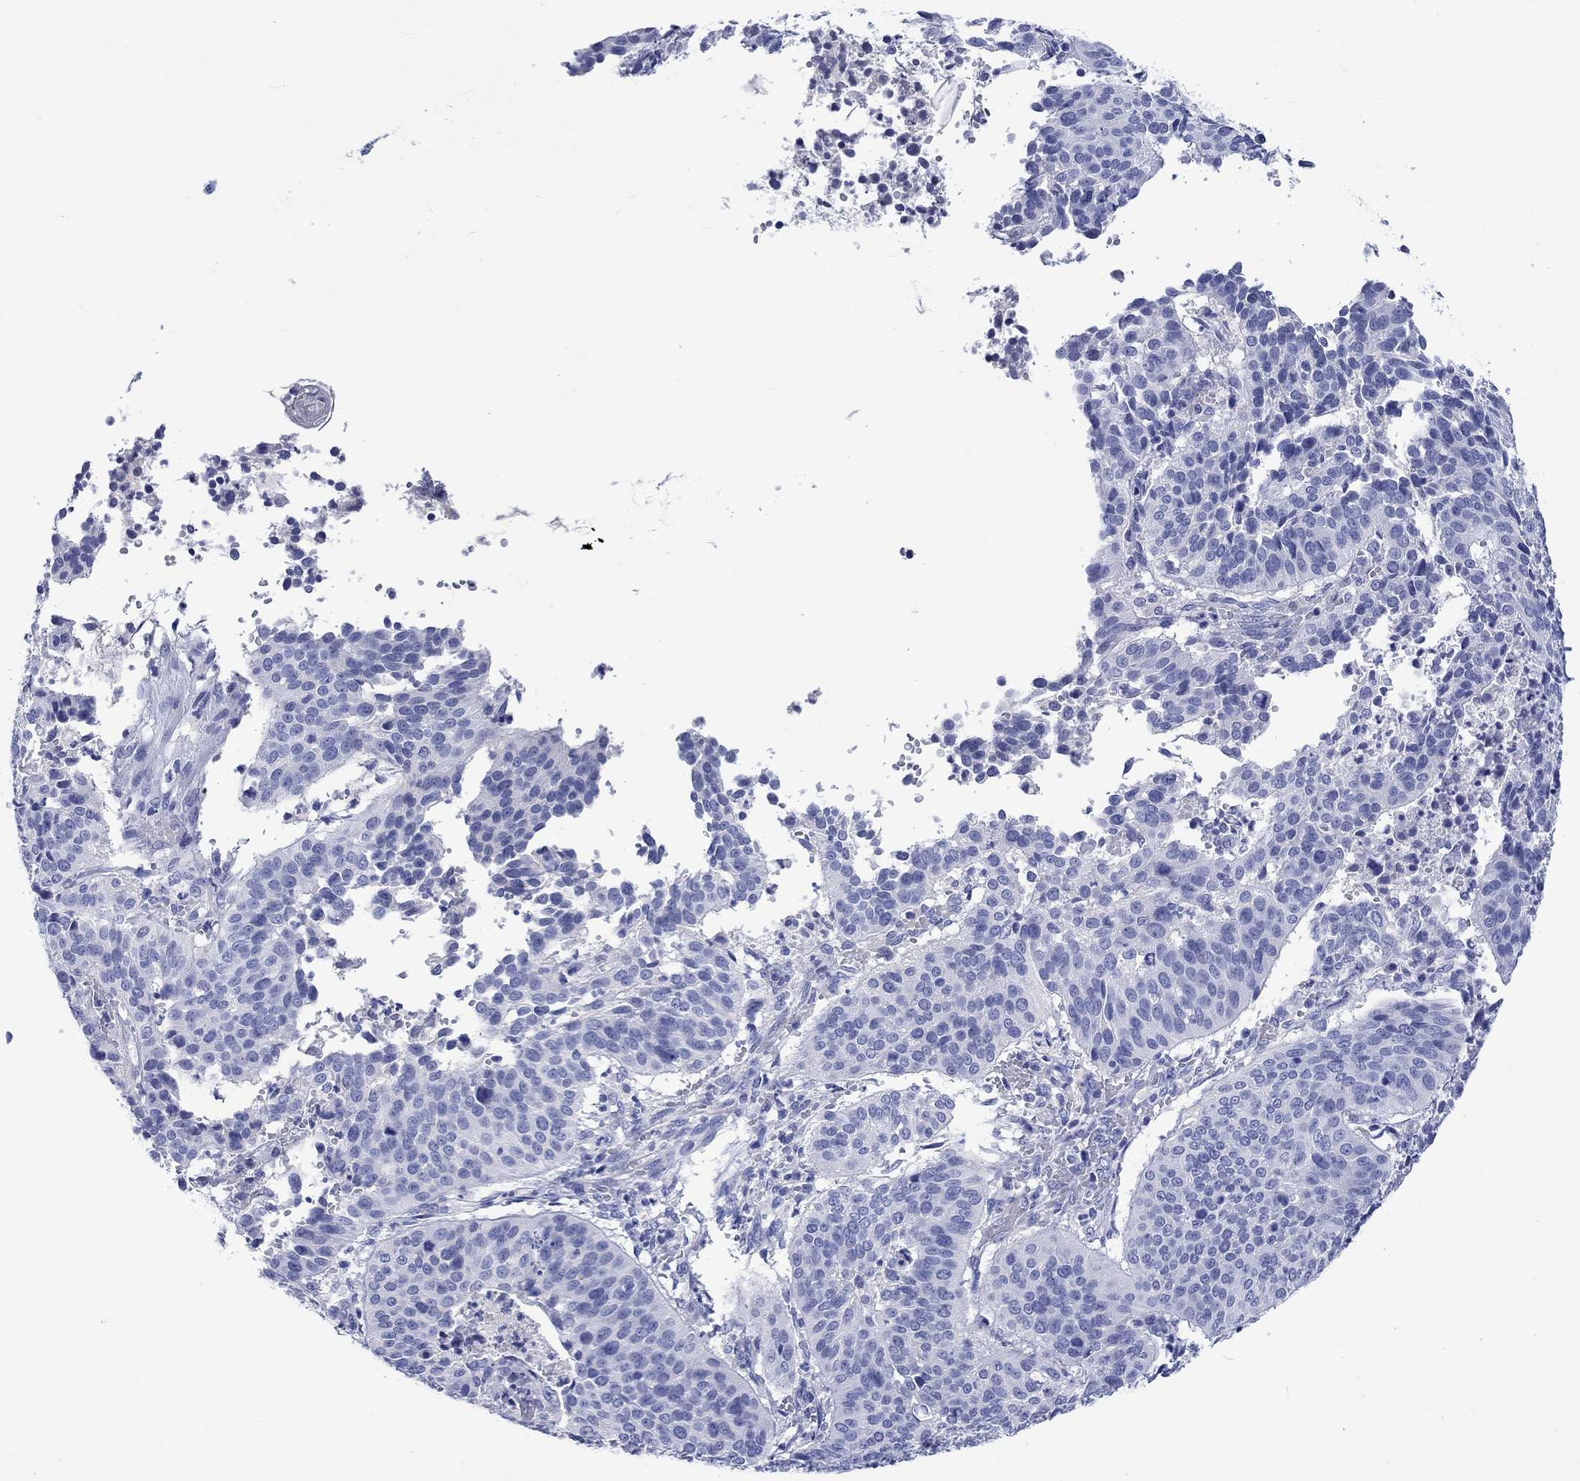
{"staining": {"intensity": "negative", "quantity": "none", "location": "none"}, "tissue": "cervical cancer", "cell_type": "Tumor cells", "image_type": "cancer", "snomed": [{"axis": "morphology", "description": "Normal tissue, NOS"}, {"axis": "morphology", "description": "Squamous cell carcinoma, NOS"}, {"axis": "topography", "description": "Cervix"}], "caption": "The image displays no significant positivity in tumor cells of cervical squamous cell carcinoma.", "gene": "CACNG3", "patient": {"sex": "female", "age": 39}}